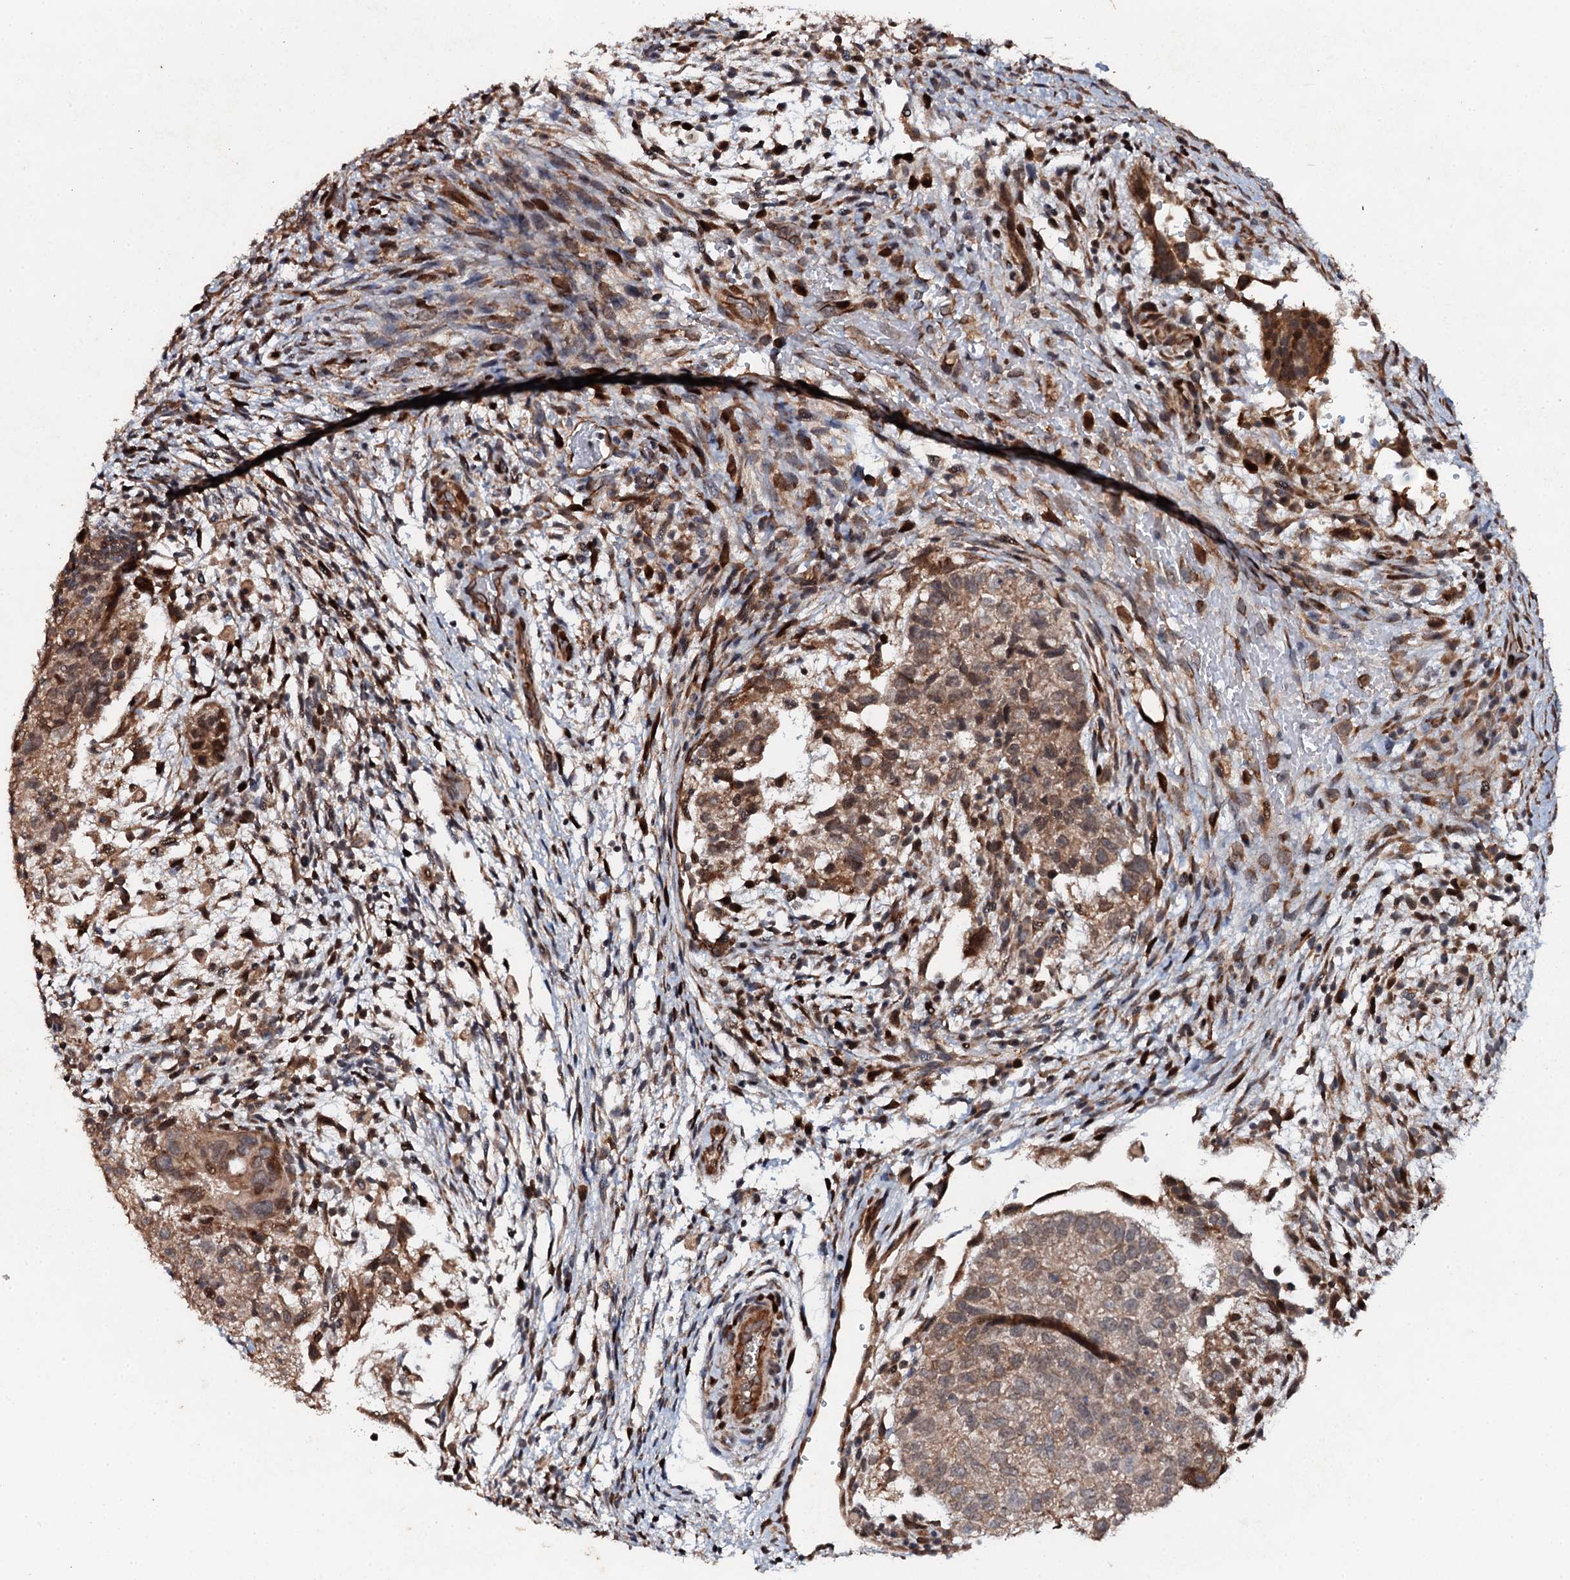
{"staining": {"intensity": "moderate", "quantity": ">75%", "location": "cytoplasmic/membranous,nuclear"}, "tissue": "testis cancer", "cell_type": "Tumor cells", "image_type": "cancer", "snomed": [{"axis": "morphology", "description": "Carcinoma, Embryonal, NOS"}, {"axis": "topography", "description": "Testis"}], "caption": "Embryonal carcinoma (testis) stained for a protein (brown) shows moderate cytoplasmic/membranous and nuclear positive positivity in about >75% of tumor cells.", "gene": "ADAMTS10", "patient": {"sex": "male", "age": 37}}